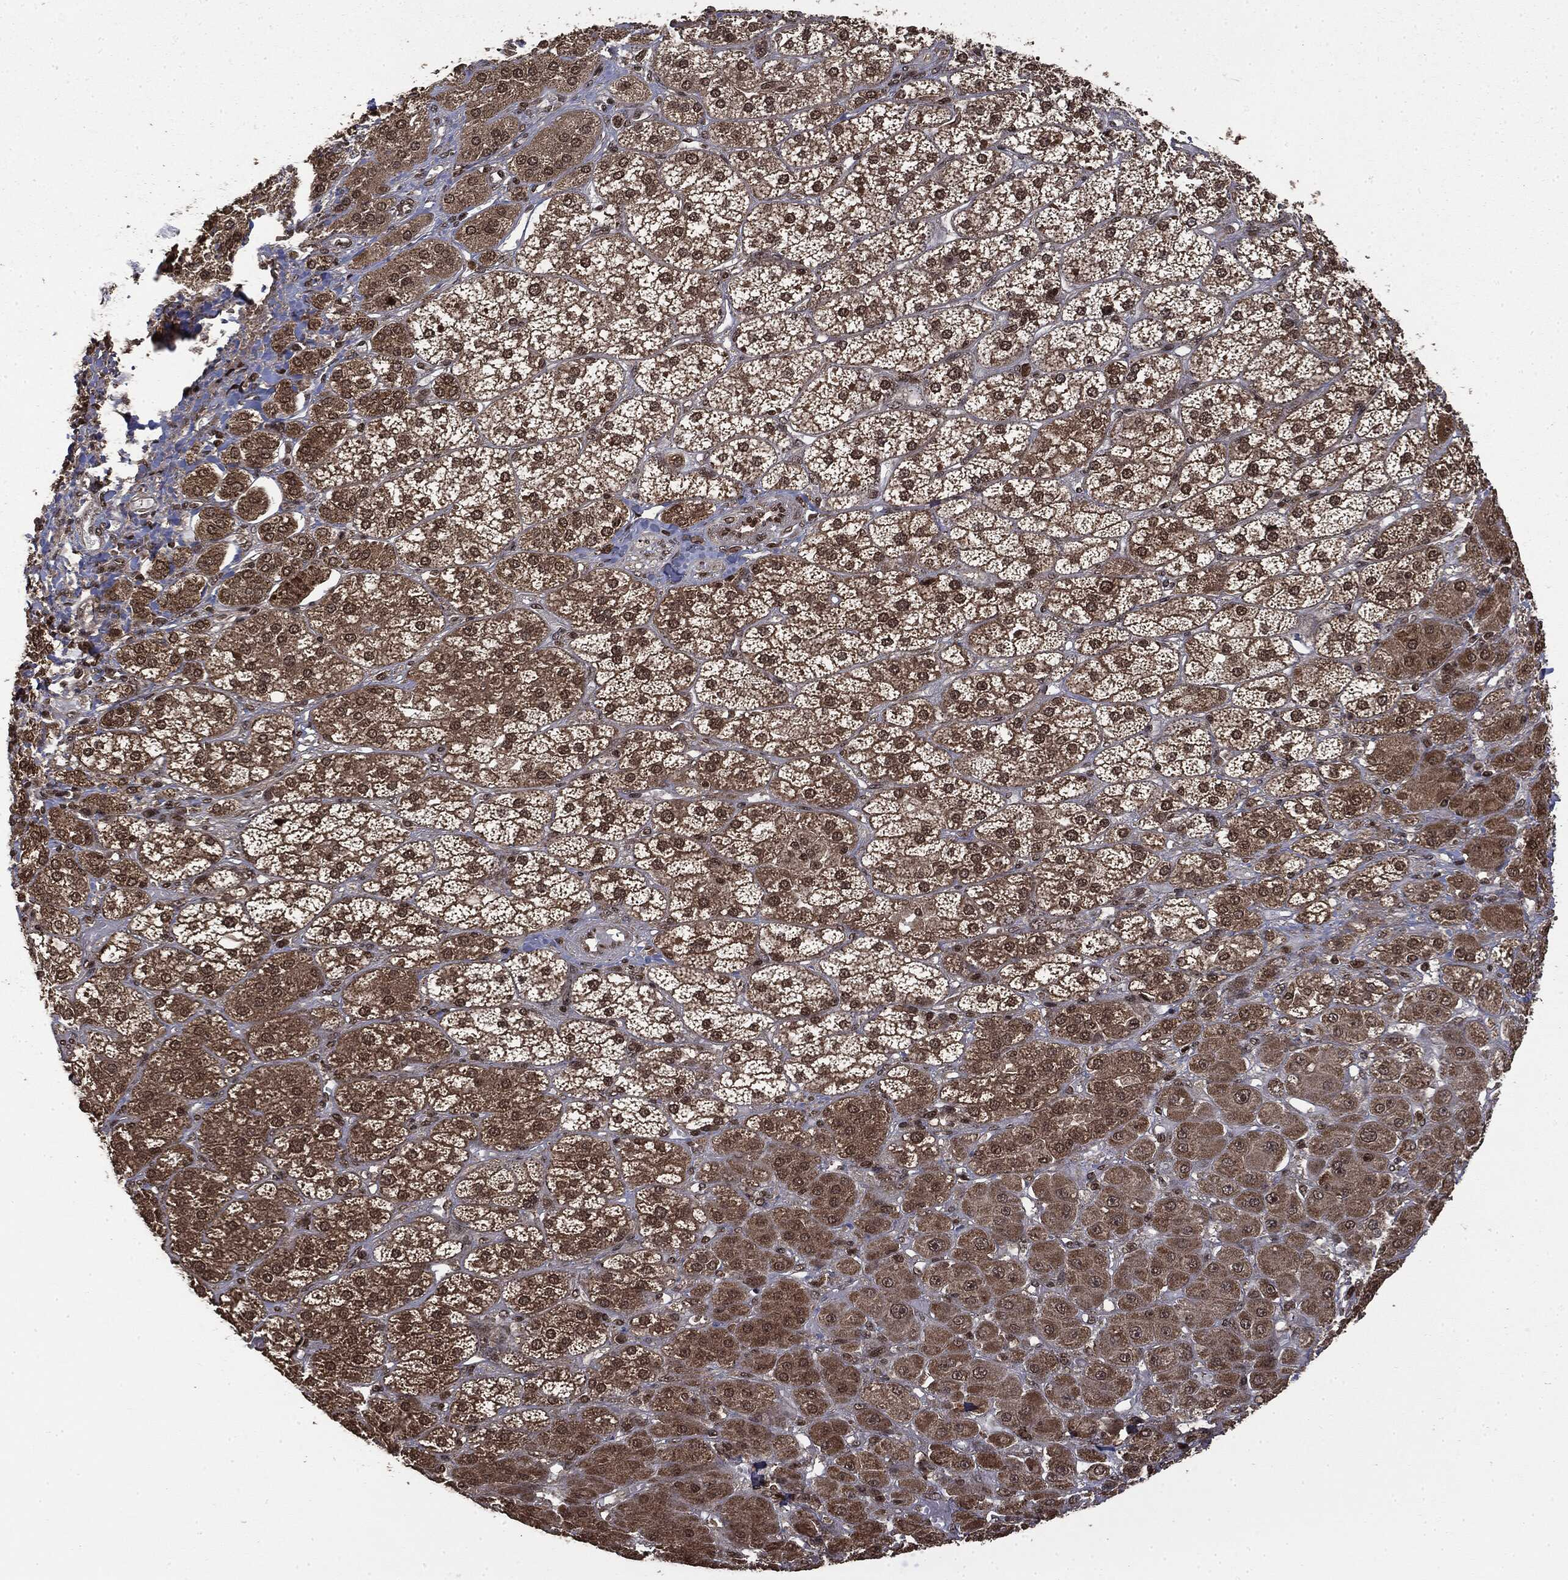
{"staining": {"intensity": "moderate", "quantity": ">75%", "location": "cytoplasmic/membranous,nuclear"}, "tissue": "adrenal gland", "cell_type": "Glandular cells", "image_type": "normal", "snomed": [{"axis": "morphology", "description": "Normal tissue, NOS"}, {"axis": "topography", "description": "Adrenal gland"}], "caption": "Immunohistochemical staining of unremarkable adrenal gland exhibits >75% levels of moderate cytoplasmic/membranous,nuclear protein staining in about >75% of glandular cells. The protein of interest is stained brown, and the nuclei are stained in blue (DAB IHC with brightfield microscopy, high magnification).", "gene": "CTDP1", "patient": {"sex": "male", "age": 70}}